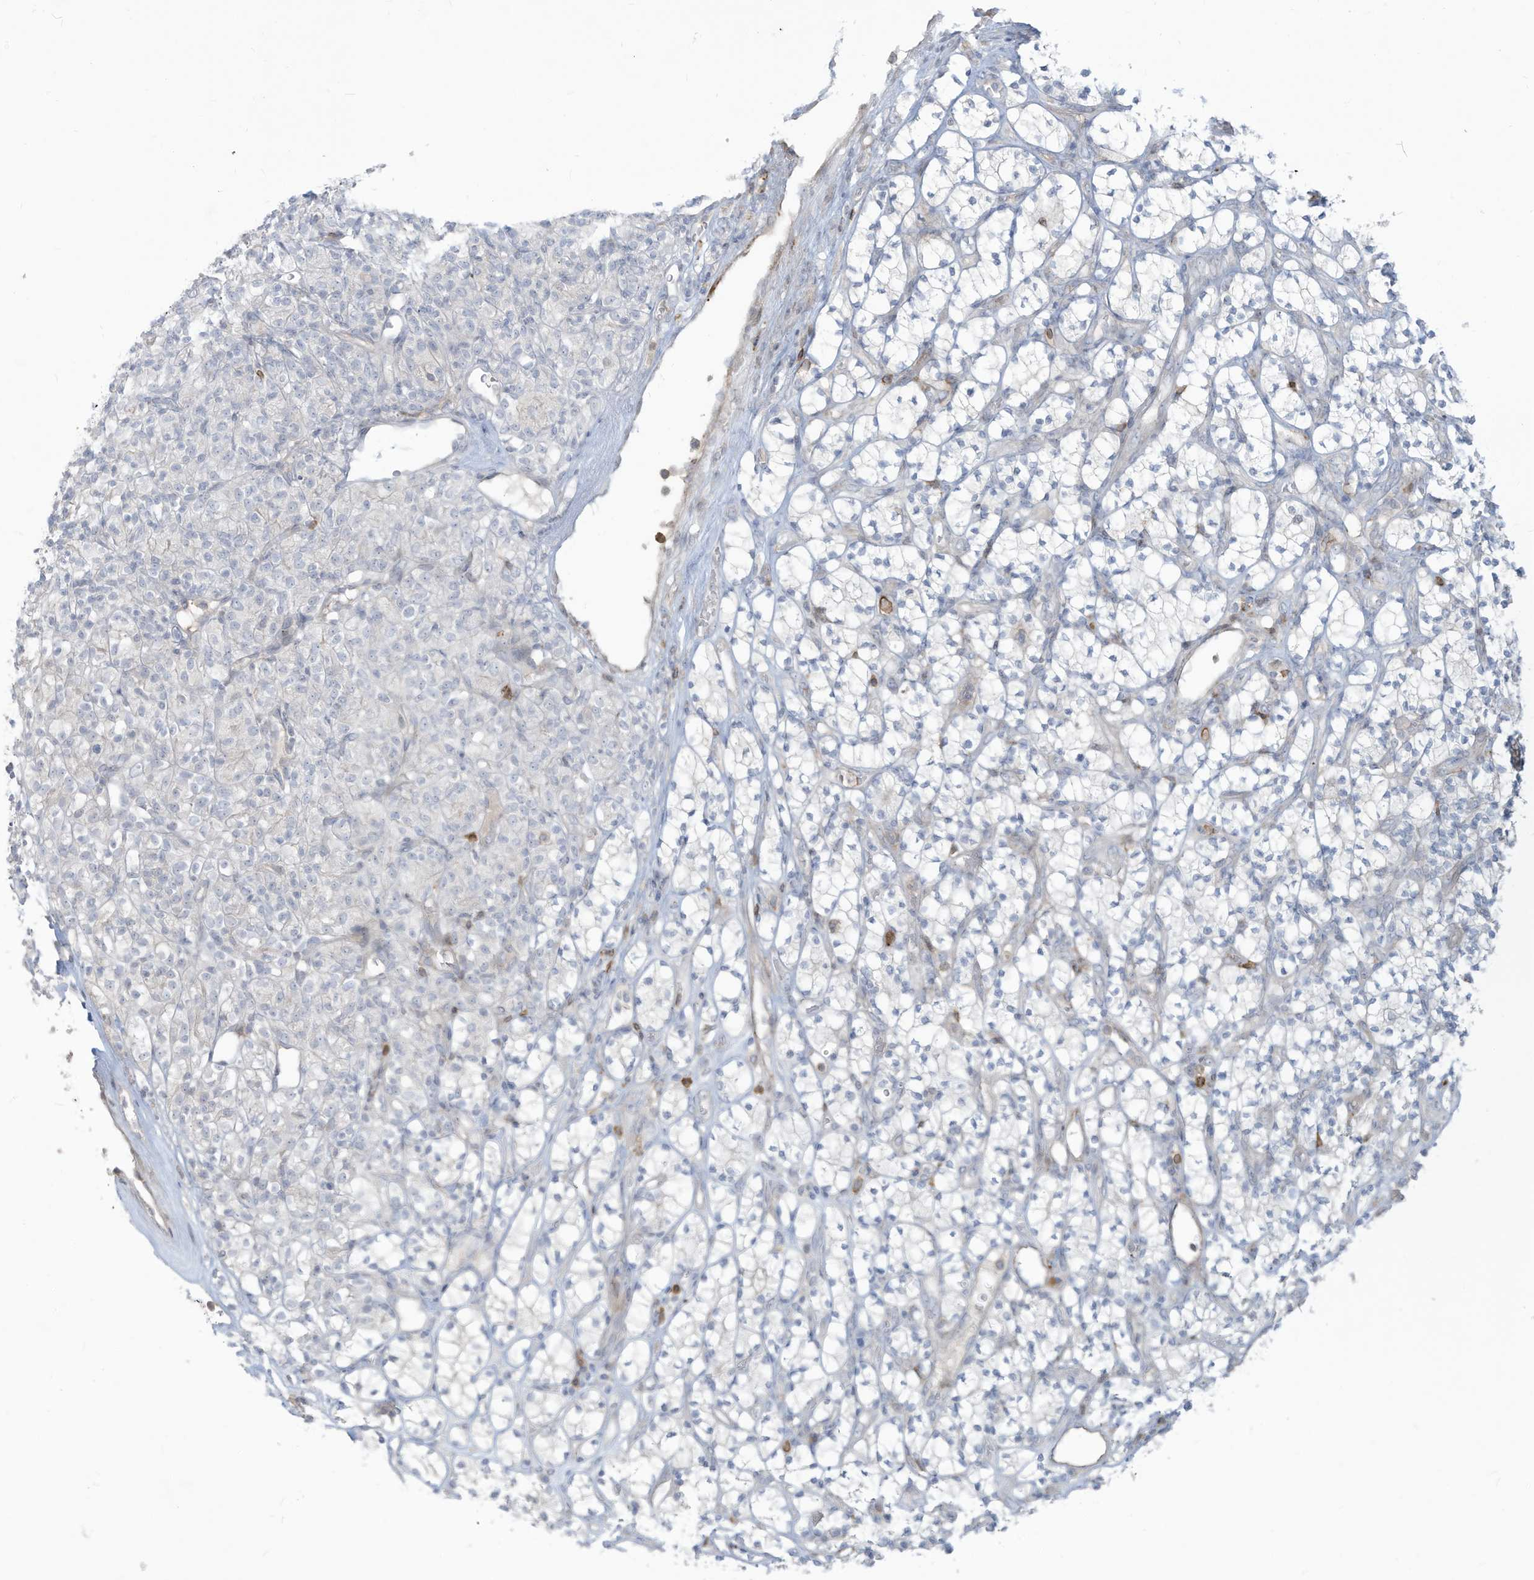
{"staining": {"intensity": "negative", "quantity": "none", "location": "none"}, "tissue": "renal cancer", "cell_type": "Tumor cells", "image_type": "cancer", "snomed": [{"axis": "morphology", "description": "Adenocarcinoma, NOS"}, {"axis": "topography", "description": "Kidney"}], "caption": "Renal adenocarcinoma was stained to show a protein in brown. There is no significant staining in tumor cells. (Stains: DAB (3,3'-diaminobenzidine) immunohistochemistry (IHC) with hematoxylin counter stain, Microscopy: brightfield microscopy at high magnification).", "gene": "NOTO", "patient": {"sex": "male", "age": 77}}